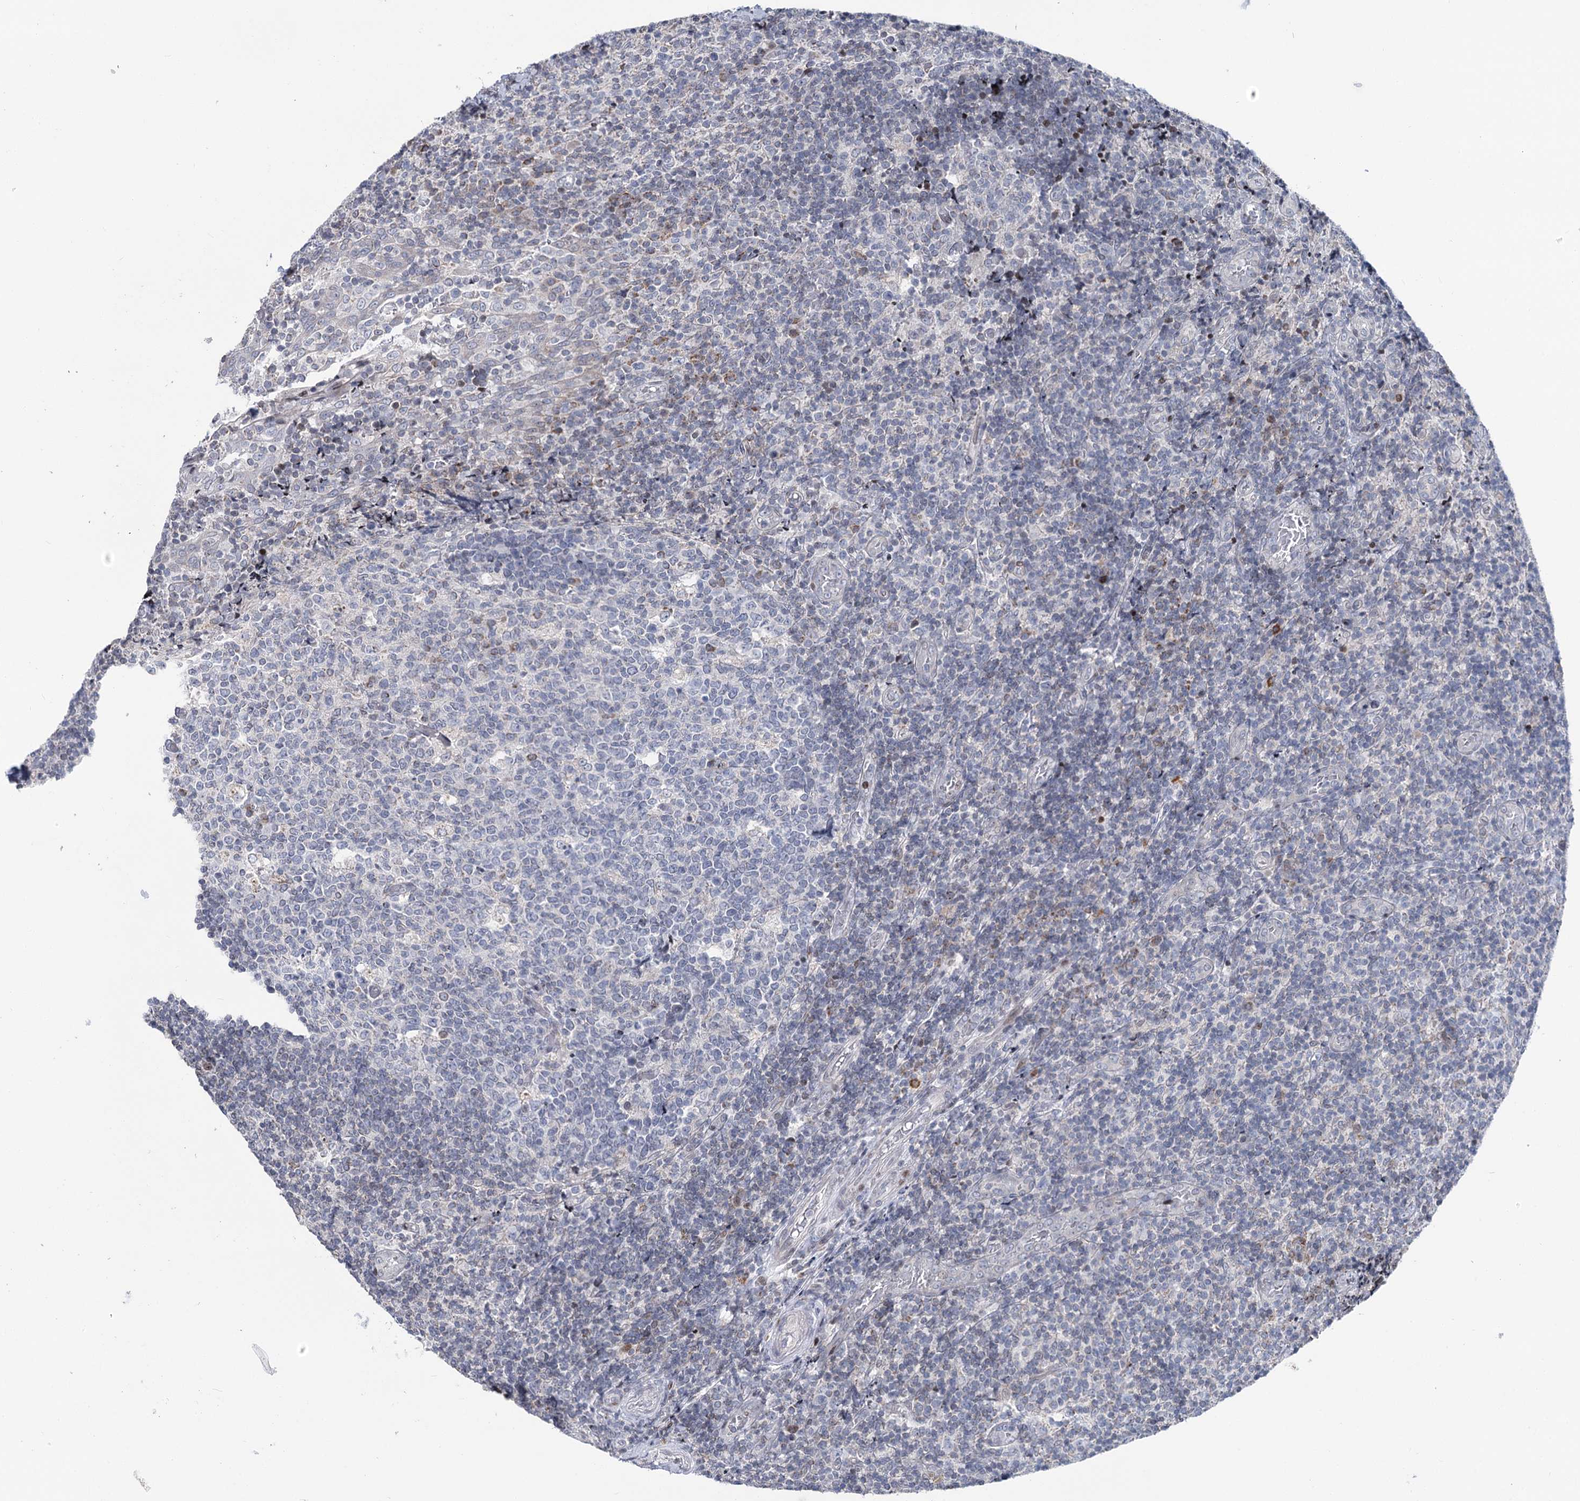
{"staining": {"intensity": "negative", "quantity": "none", "location": "none"}, "tissue": "tonsil", "cell_type": "Germinal center cells", "image_type": "normal", "snomed": [{"axis": "morphology", "description": "Normal tissue, NOS"}, {"axis": "topography", "description": "Tonsil"}], "caption": "Germinal center cells are negative for brown protein staining in benign tonsil.", "gene": "PTGR1", "patient": {"sex": "female", "age": 19}}